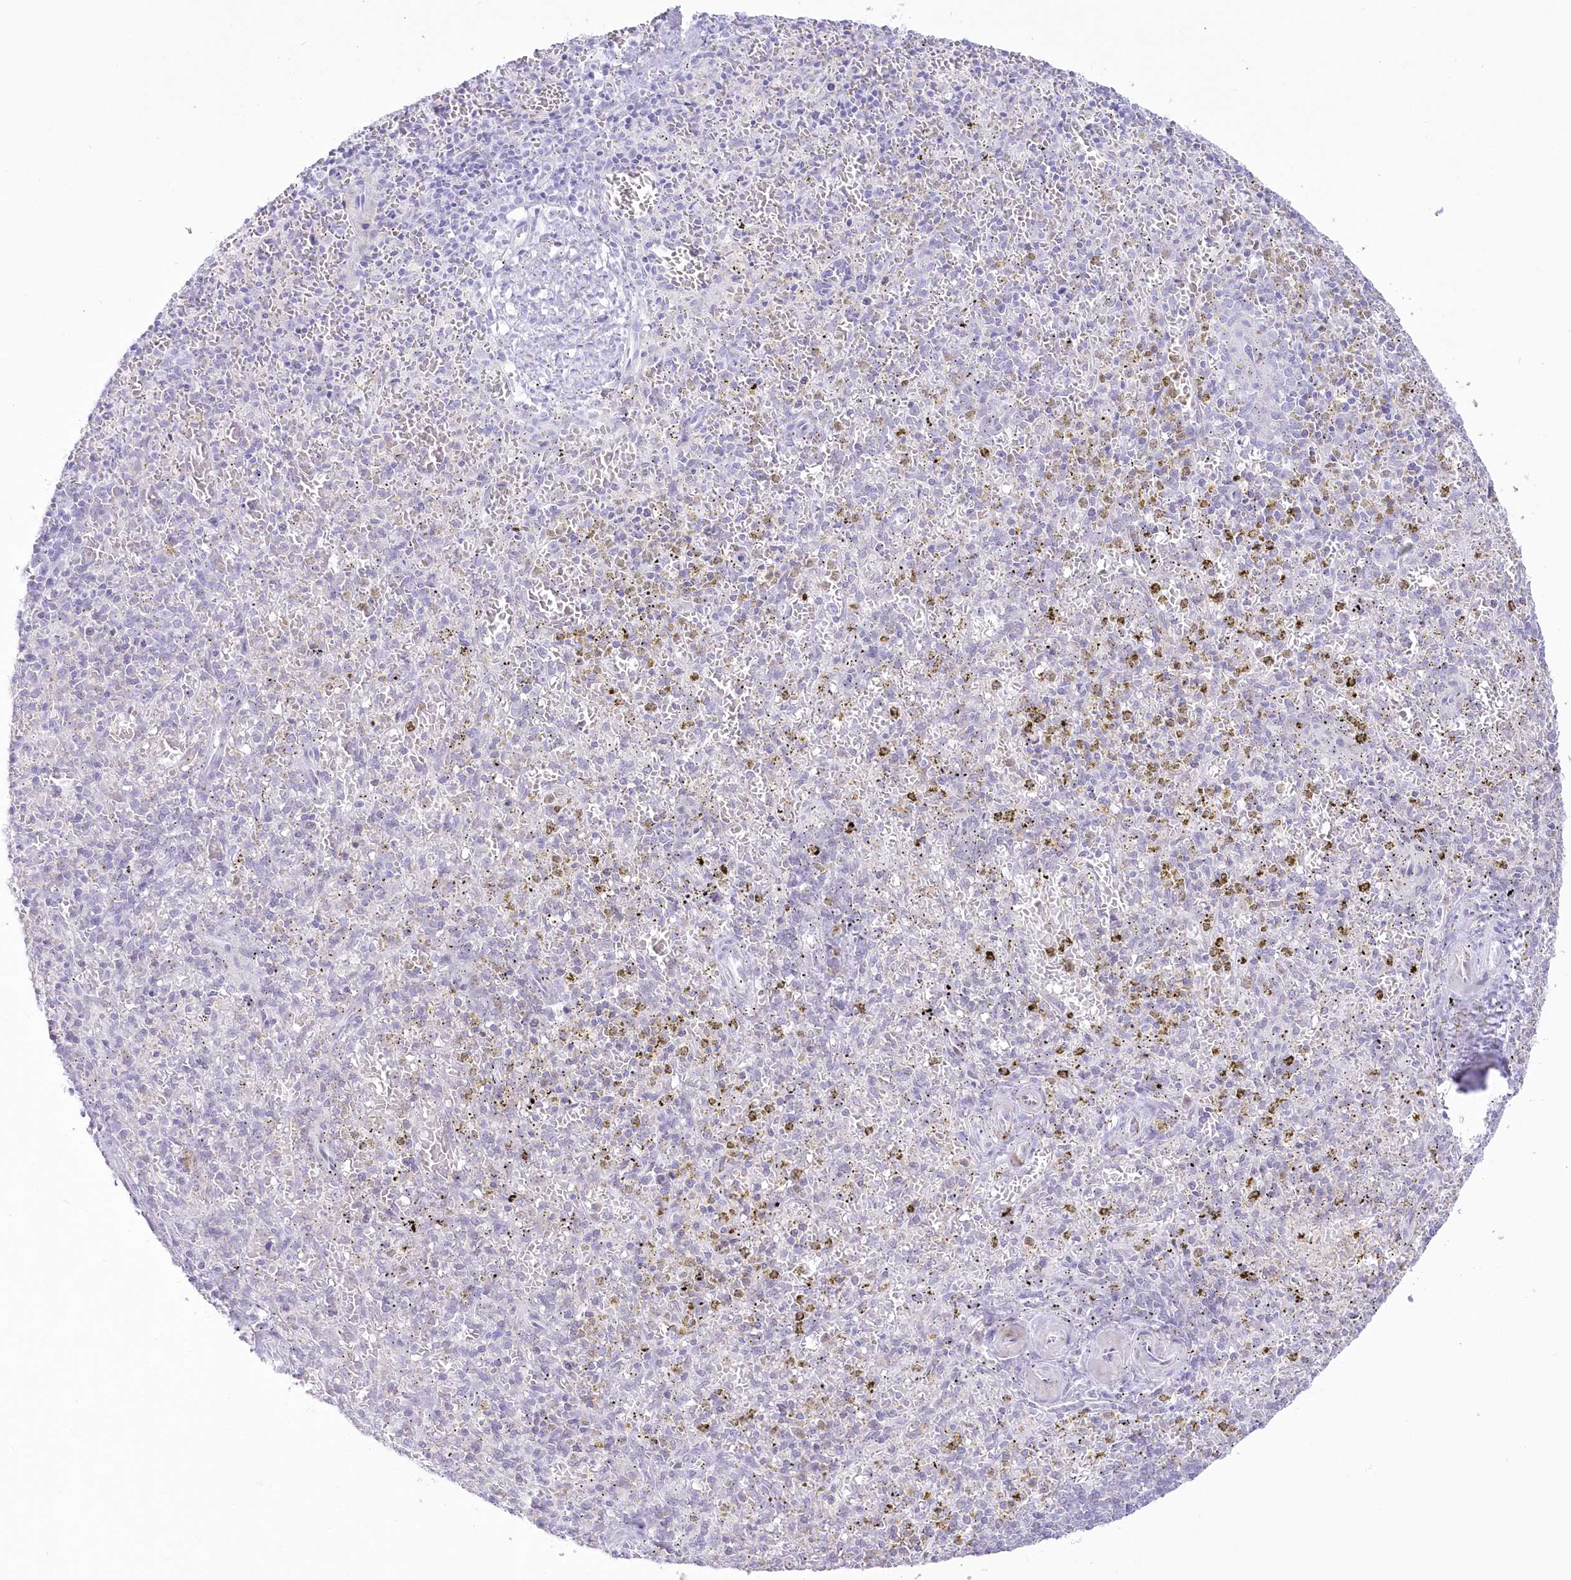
{"staining": {"intensity": "negative", "quantity": "none", "location": "none"}, "tissue": "spleen", "cell_type": "Cells in red pulp", "image_type": "normal", "snomed": [{"axis": "morphology", "description": "Normal tissue, NOS"}, {"axis": "topography", "description": "Spleen"}], "caption": "This is an immunohistochemistry histopathology image of normal human spleen. There is no positivity in cells in red pulp.", "gene": "ZNF843", "patient": {"sex": "male", "age": 72}}